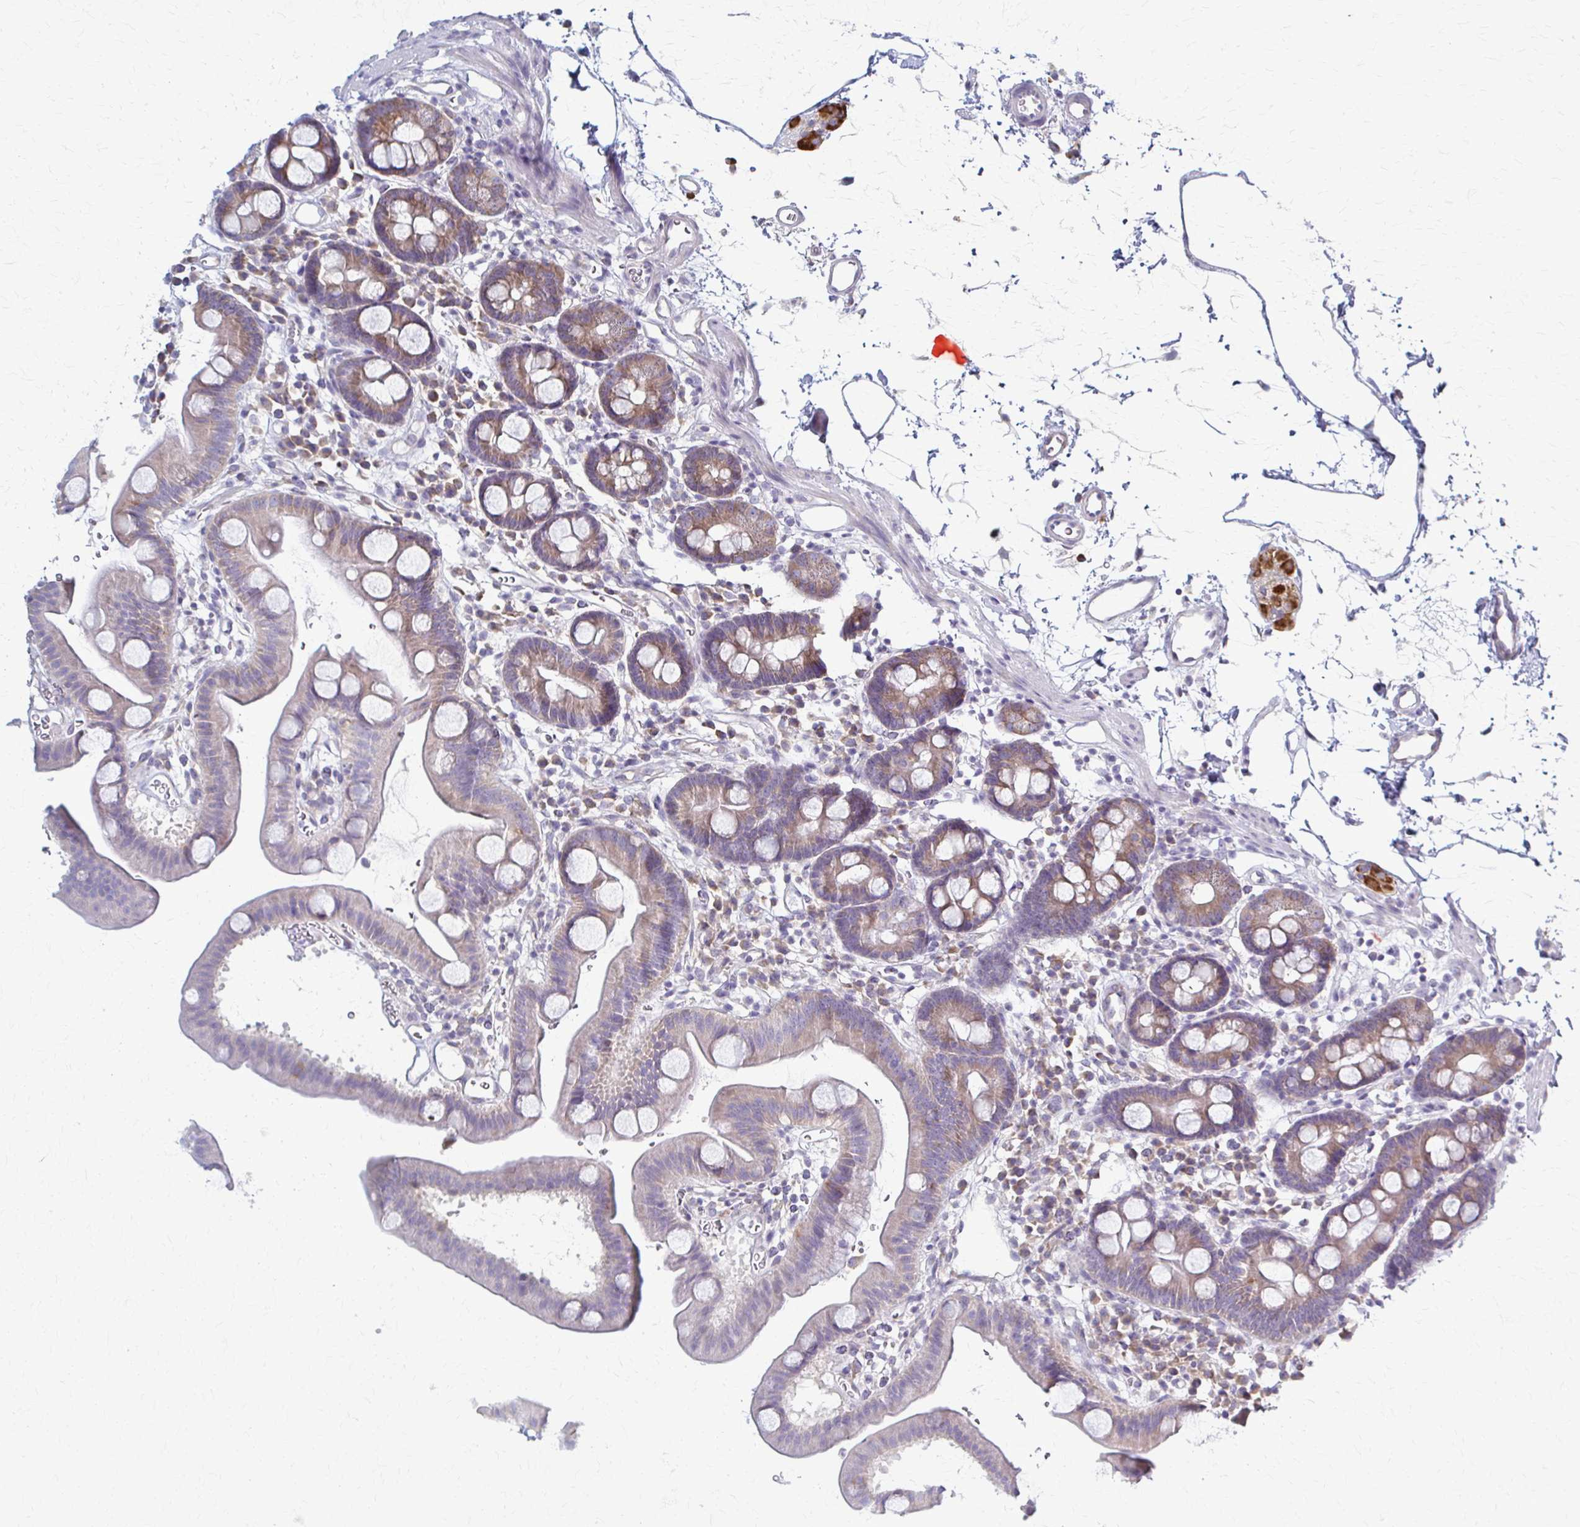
{"staining": {"intensity": "moderate", "quantity": "25%-75%", "location": "cytoplasmic/membranous"}, "tissue": "duodenum", "cell_type": "Glandular cells", "image_type": "normal", "snomed": [{"axis": "morphology", "description": "Normal tissue, NOS"}, {"axis": "topography", "description": "Duodenum"}], "caption": "Protein staining displays moderate cytoplasmic/membranous positivity in about 25%-75% of glandular cells in unremarkable duodenum. (DAB IHC, brown staining for protein, blue staining for nuclei).", "gene": "PRKRA", "patient": {"sex": "male", "age": 59}}